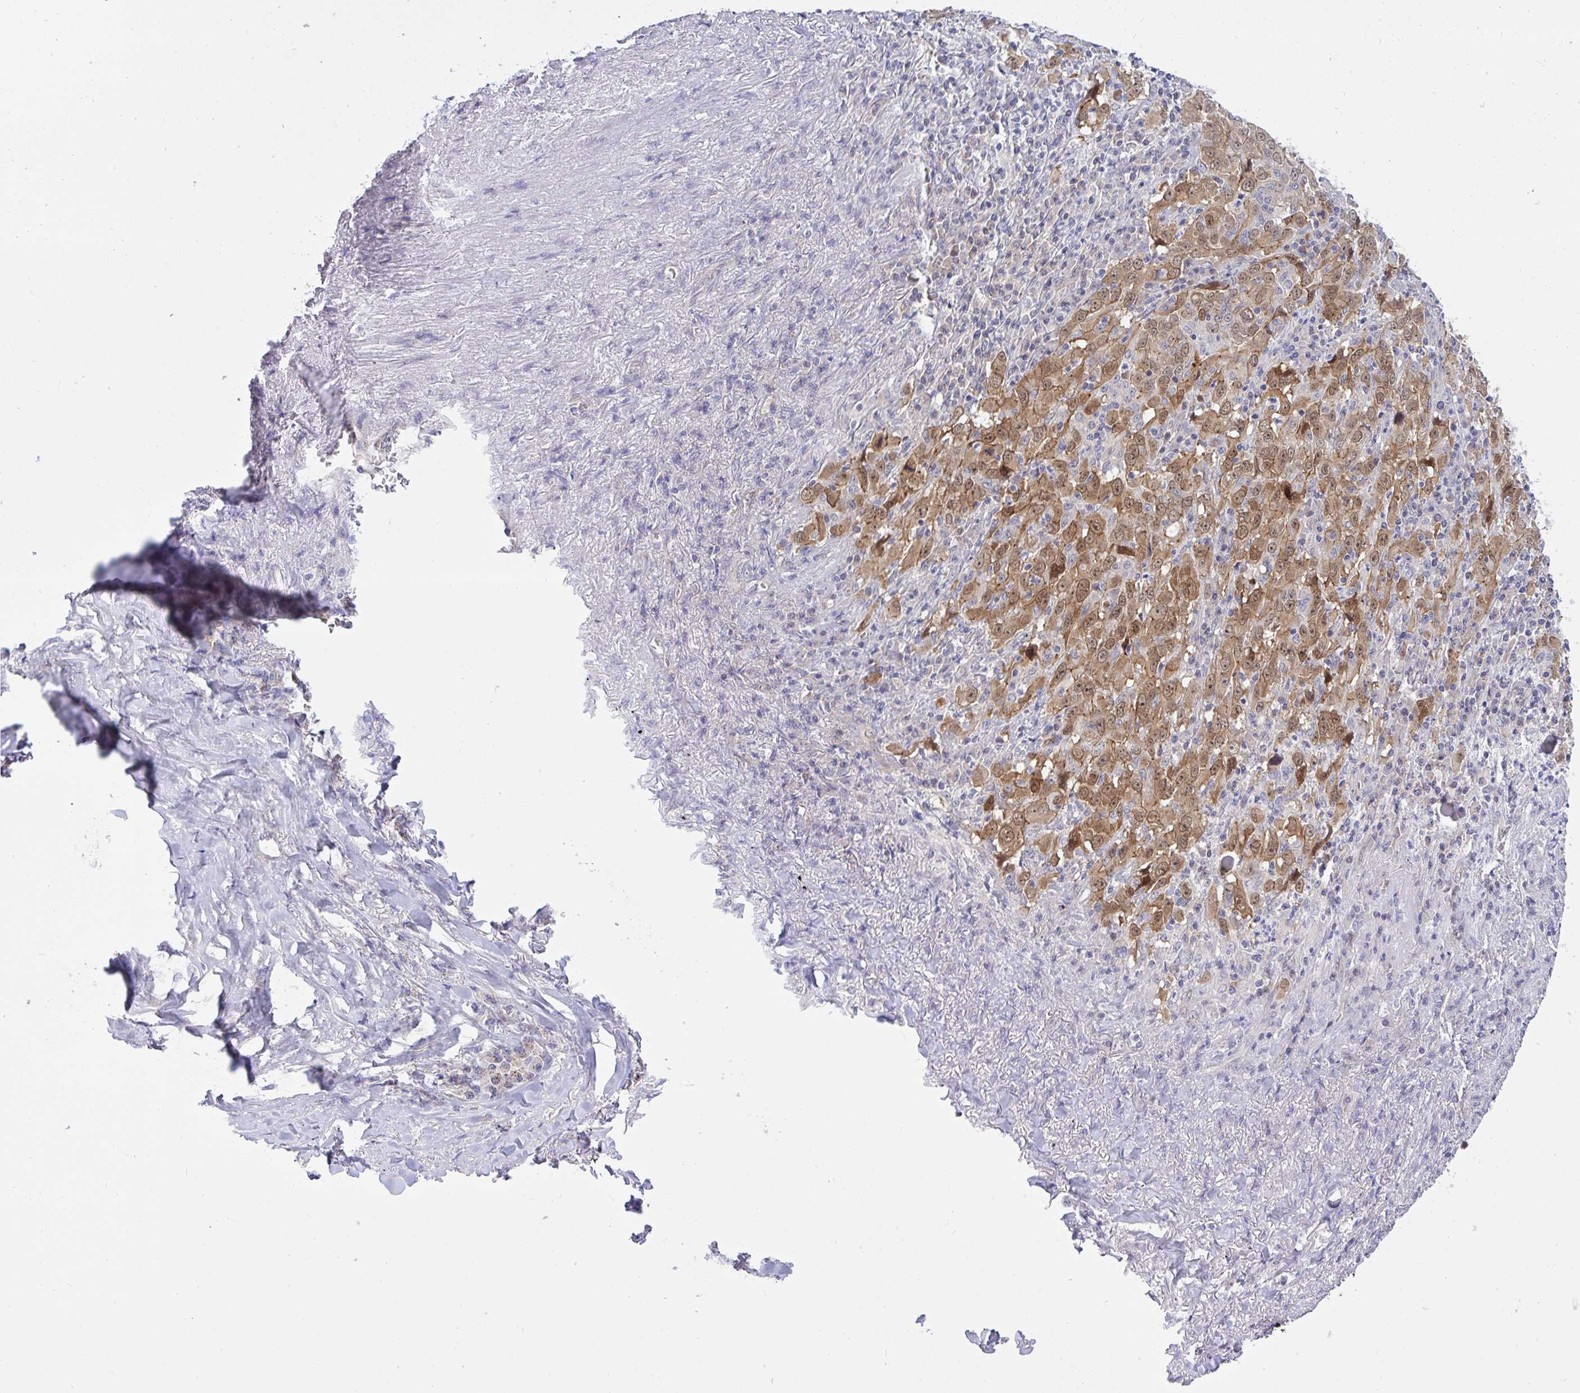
{"staining": {"intensity": "moderate", "quantity": ">75%", "location": "cytoplasmic/membranous,nuclear"}, "tissue": "lung cancer", "cell_type": "Tumor cells", "image_type": "cancer", "snomed": [{"axis": "morphology", "description": "Adenocarcinoma, NOS"}, {"axis": "topography", "description": "Lung"}], "caption": "Moderate cytoplasmic/membranous and nuclear expression is seen in about >75% of tumor cells in lung cancer (adenocarcinoma).", "gene": "HOXD12", "patient": {"sex": "male", "age": 67}}